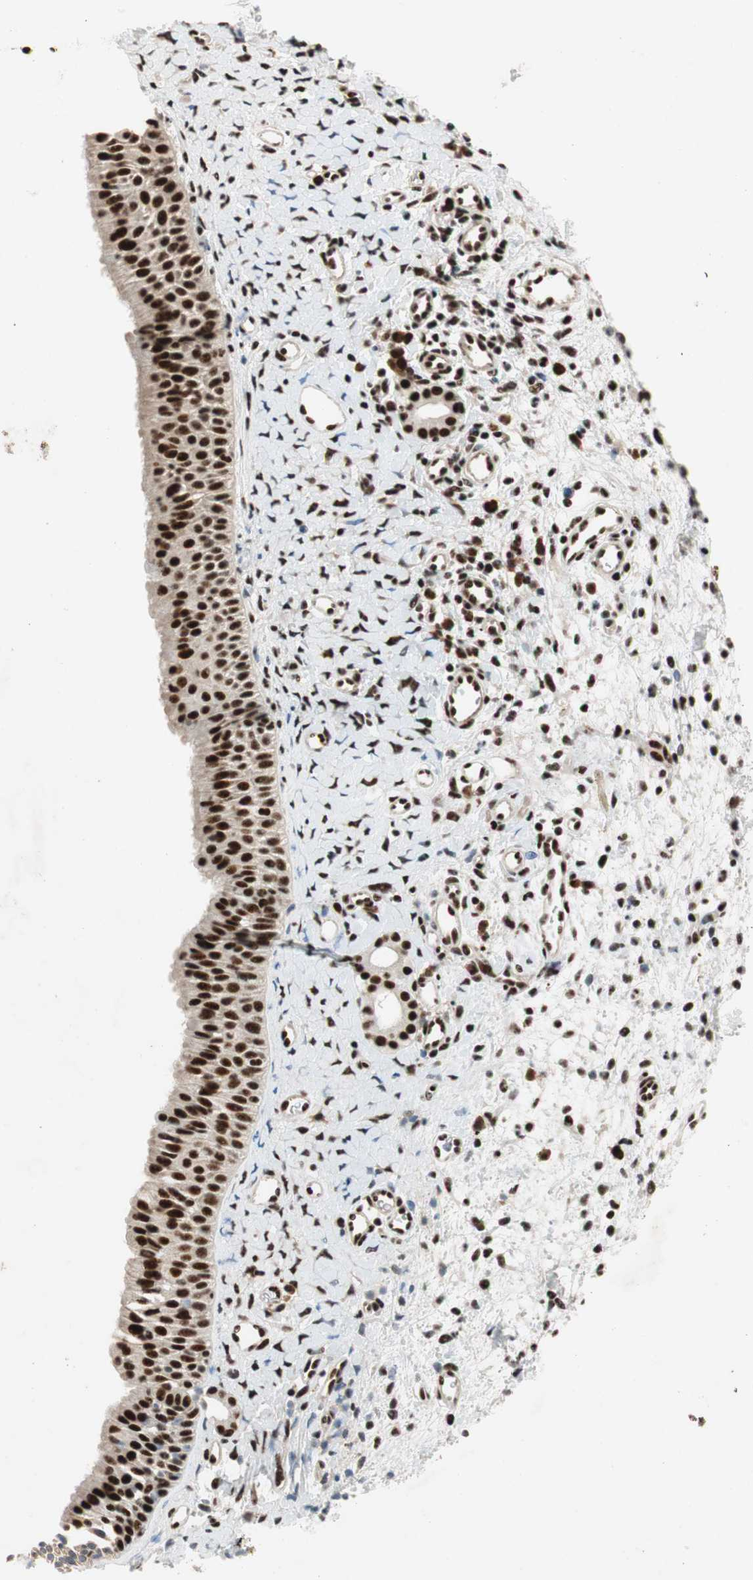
{"staining": {"intensity": "strong", "quantity": ">75%", "location": "nuclear"}, "tissue": "nasopharynx", "cell_type": "Respiratory epithelial cells", "image_type": "normal", "snomed": [{"axis": "morphology", "description": "Normal tissue, NOS"}, {"axis": "topography", "description": "Nasopharynx"}], "caption": "This micrograph displays immunohistochemistry staining of benign human nasopharynx, with high strong nuclear staining in approximately >75% of respiratory epithelial cells.", "gene": "NCBP3", "patient": {"sex": "male", "age": 22}}